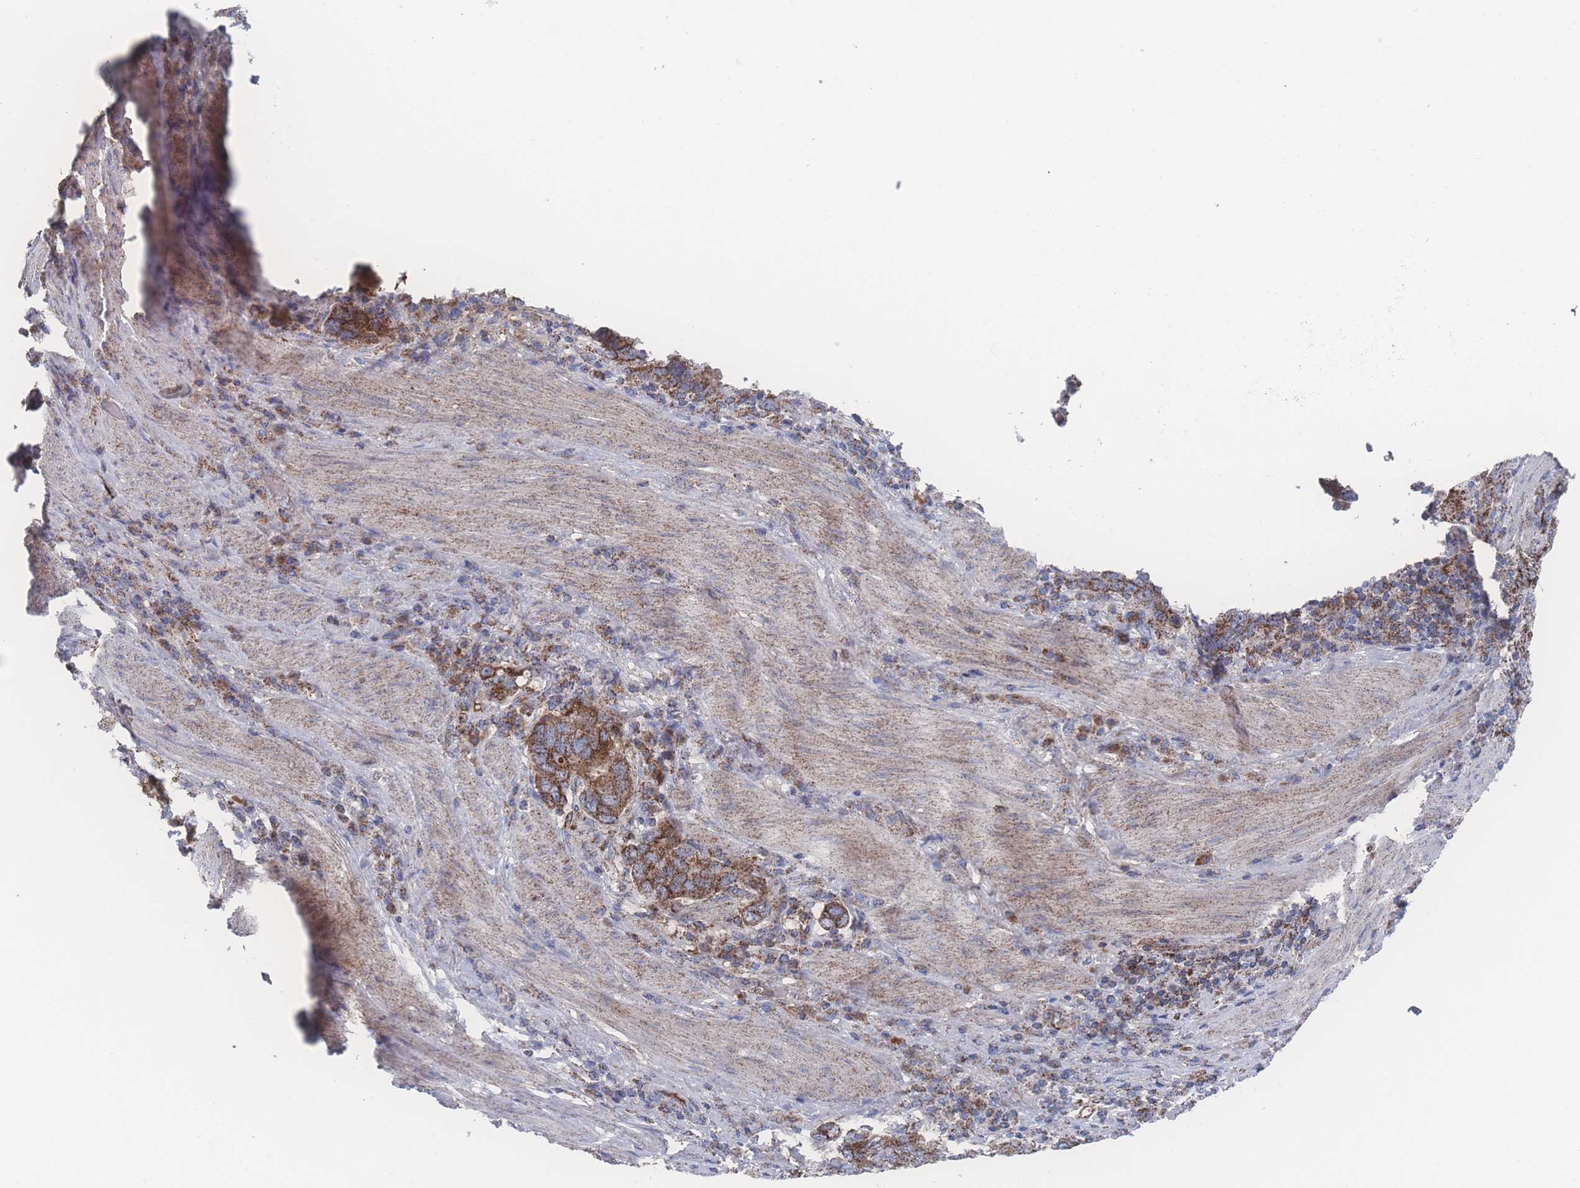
{"staining": {"intensity": "strong", "quantity": ">75%", "location": "cytoplasmic/membranous,nuclear"}, "tissue": "stomach cancer", "cell_type": "Tumor cells", "image_type": "cancer", "snomed": [{"axis": "morphology", "description": "Adenocarcinoma, NOS"}, {"axis": "topography", "description": "Stomach, upper"}, {"axis": "topography", "description": "Stomach"}], "caption": "Stomach cancer was stained to show a protein in brown. There is high levels of strong cytoplasmic/membranous and nuclear positivity in approximately >75% of tumor cells. (brown staining indicates protein expression, while blue staining denotes nuclei).", "gene": "PEX14", "patient": {"sex": "male", "age": 62}}